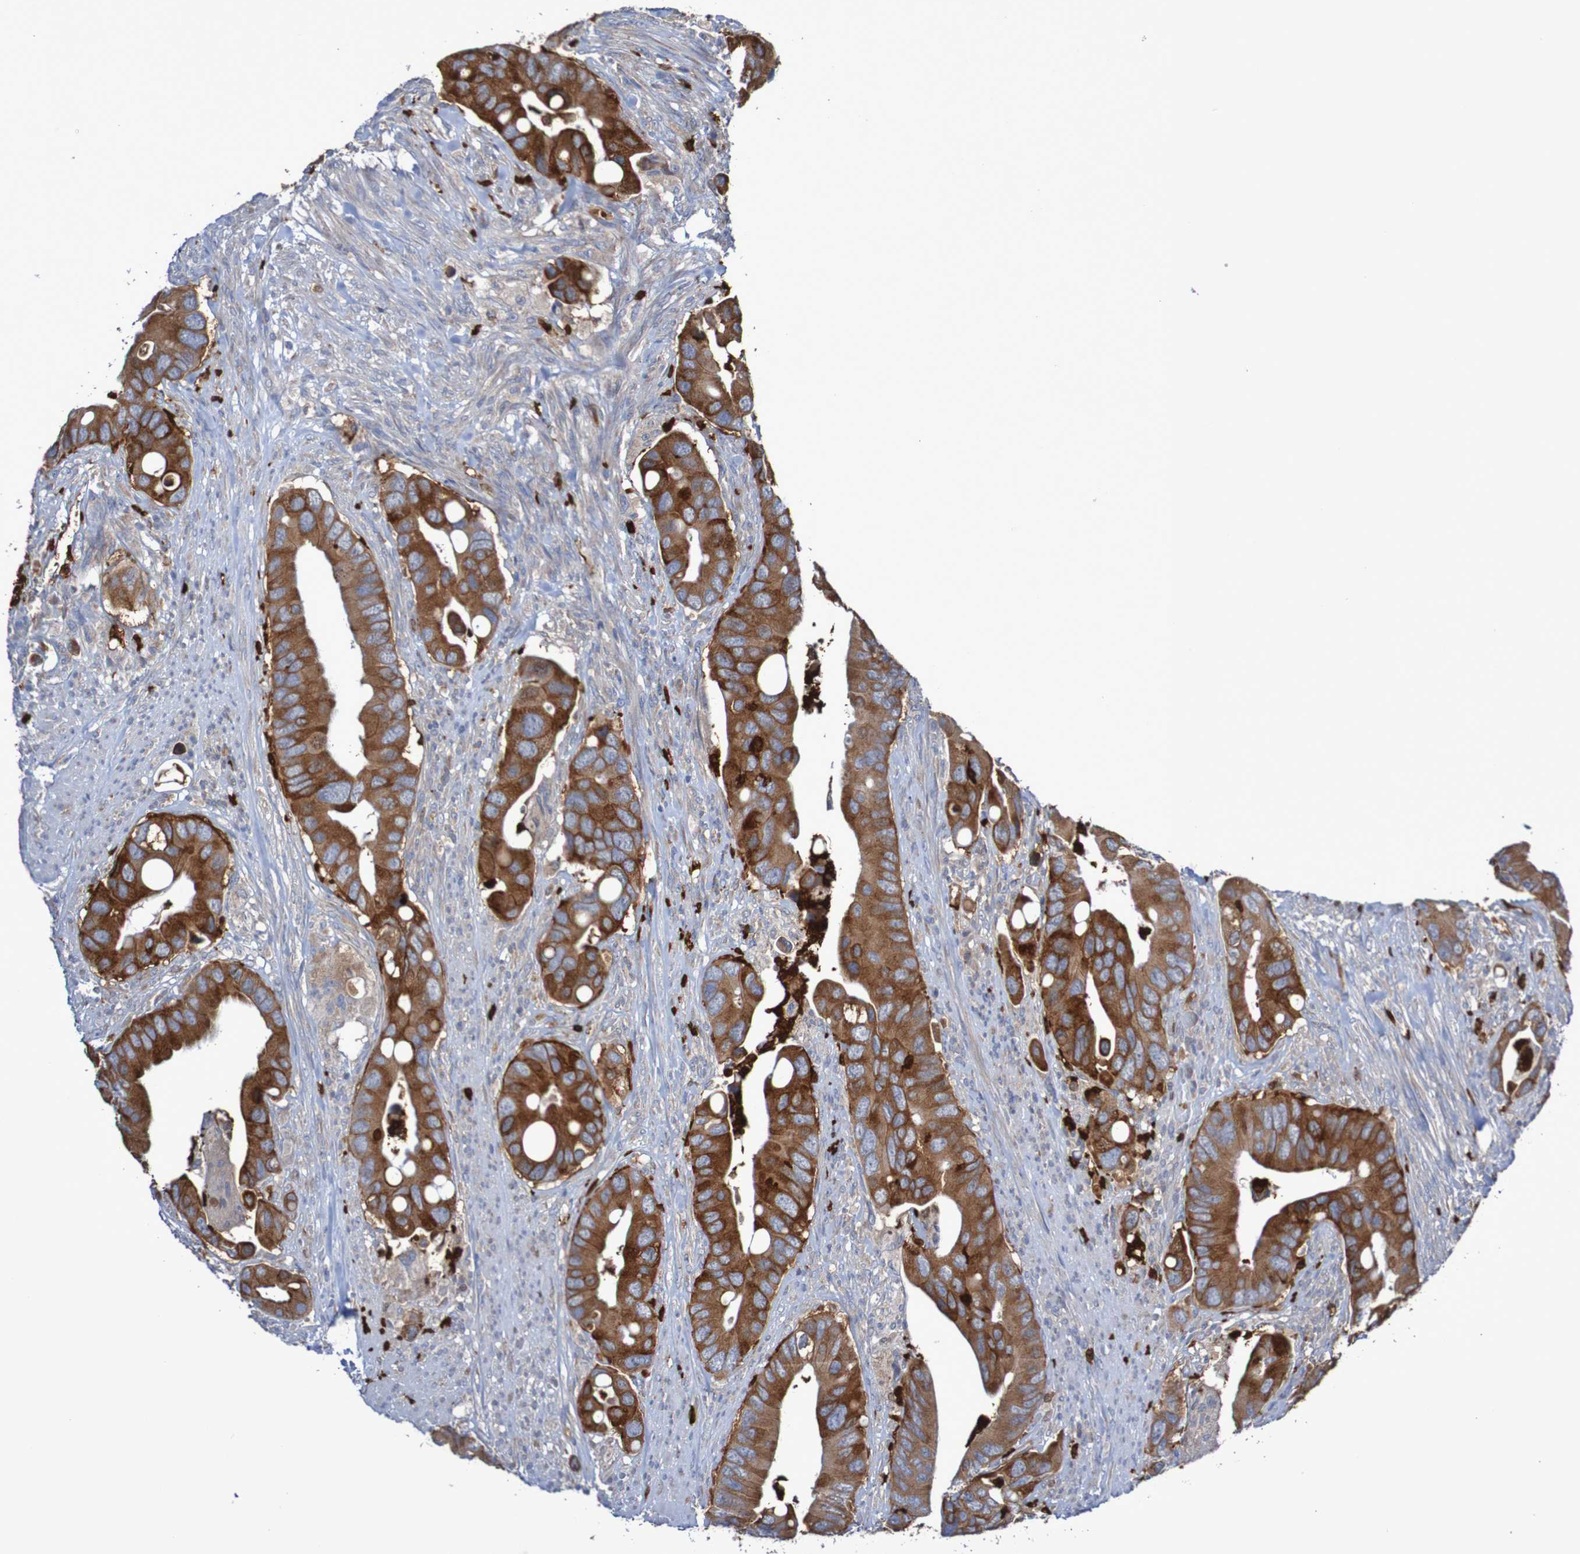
{"staining": {"intensity": "strong", "quantity": ">75%", "location": "cytoplasmic/membranous"}, "tissue": "colorectal cancer", "cell_type": "Tumor cells", "image_type": "cancer", "snomed": [{"axis": "morphology", "description": "Adenocarcinoma, NOS"}, {"axis": "topography", "description": "Rectum"}], "caption": "Colorectal cancer stained for a protein (brown) demonstrates strong cytoplasmic/membranous positive expression in about >75% of tumor cells.", "gene": "PARP4", "patient": {"sex": "female", "age": 57}}